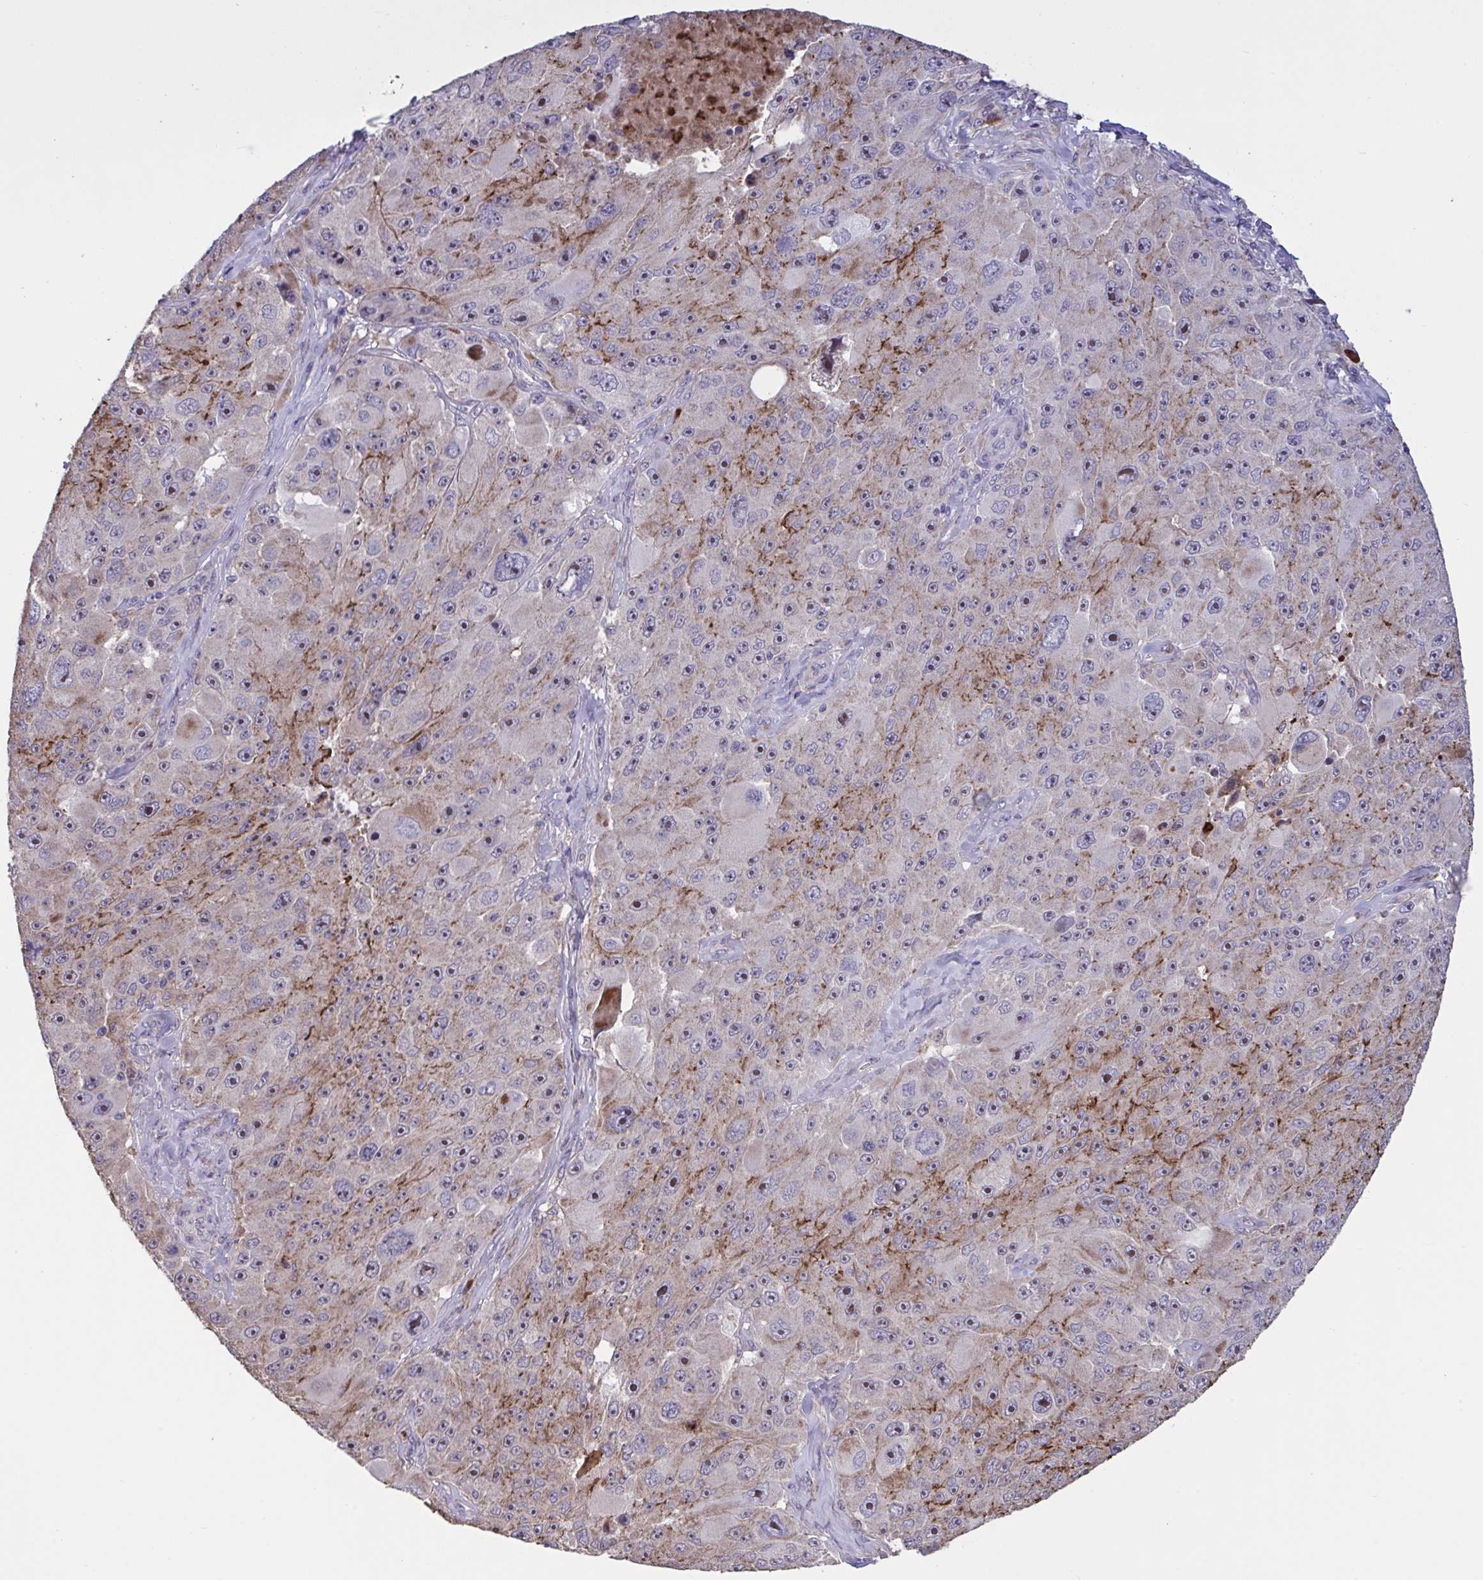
{"staining": {"intensity": "moderate", "quantity": ">75%", "location": "nuclear"}, "tissue": "melanoma", "cell_type": "Tumor cells", "image_type": "cancer", "snomed": [{"axis": "morphology", "description": "Malignant melanoma, Metastatic site"}, {"axis": "topography", "description": "Lymph node"}], "caption": "Immunohistochemistry photomicrograph of neoplastic tissue: malignant melanoma (metastatic site) stained using IHC reveals medium levels of moderate protein expression localized specifically in the nuclear of tumor cells, appearing as a nuclear brown color.", "gene": "CD101", "patient": {"sex": "male", "age": 62}}